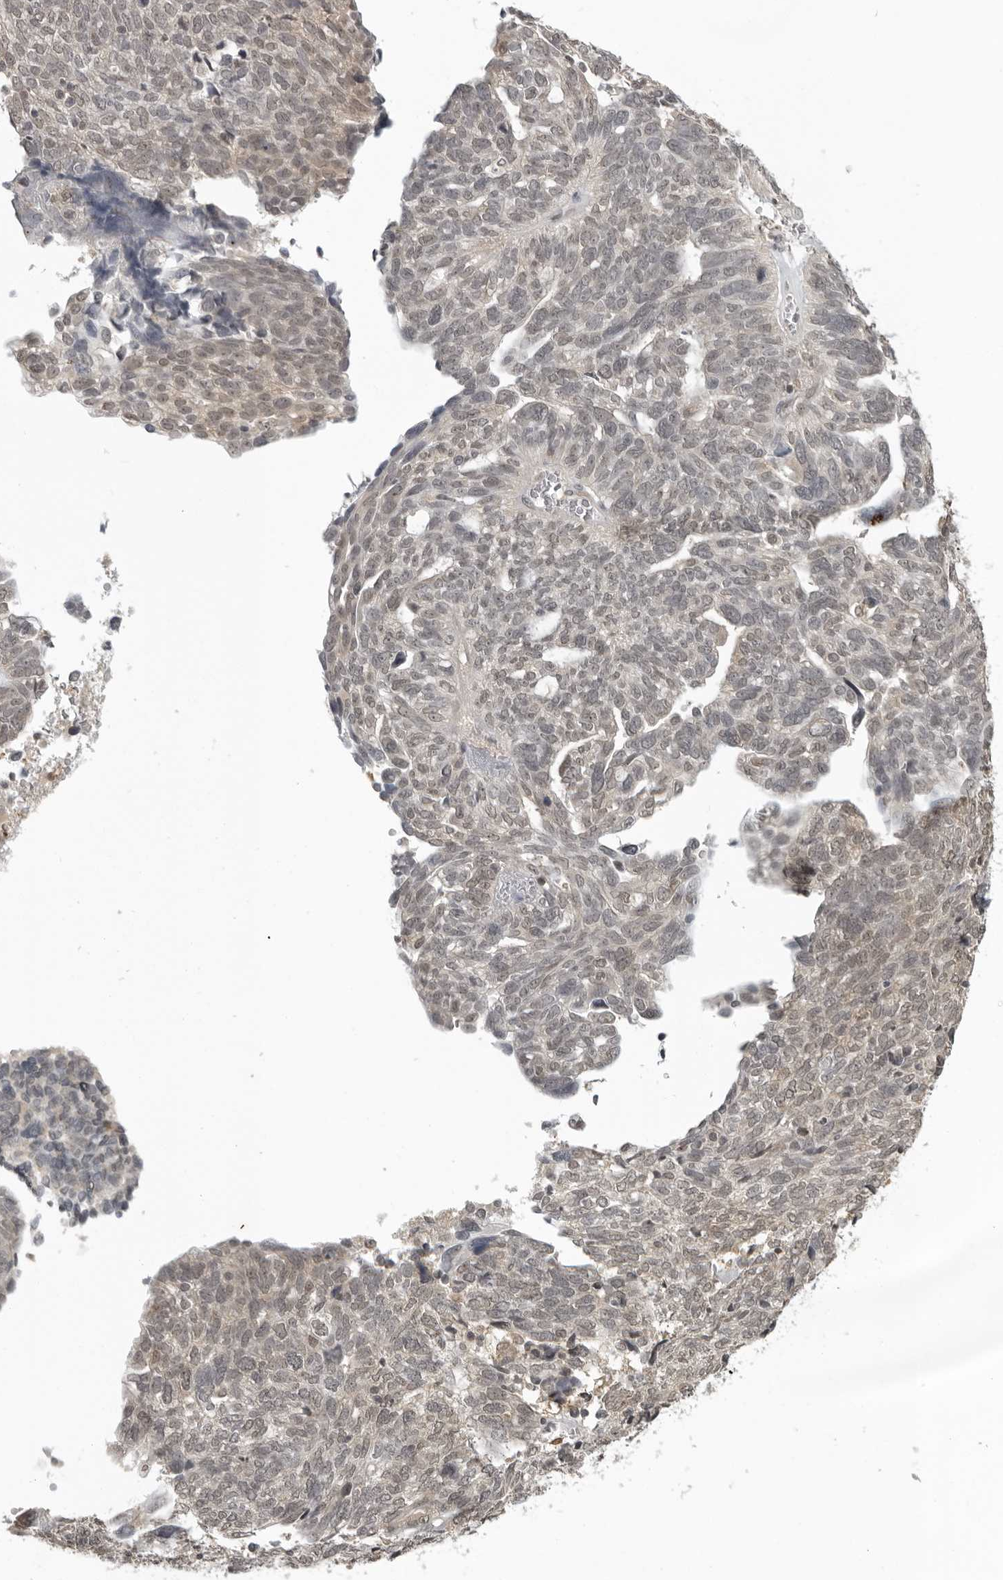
{"staining": {"intensity": "weak", "quantity": "25%-75%", "location": "cytoplasmic/membranous,nuclear"}, "tissue": "ovarian cancer", "cell_type": "Tumor cells", "image_type": "cancer", "snomed": [{"axis": "morphology", "description": "Cystadenocarcinoma, serous, NOS"}, {"axis": "topography", "description": "Ovary"}], "caption": "Immunohistochemical staining of ovarian cancer reveals low levels of weak cytoplasmic/membranous and nuclear expression in about 25%-75% of tumor cells.", "gene": "PDCL3", "patient": {"sex": "female", "age": 79}}